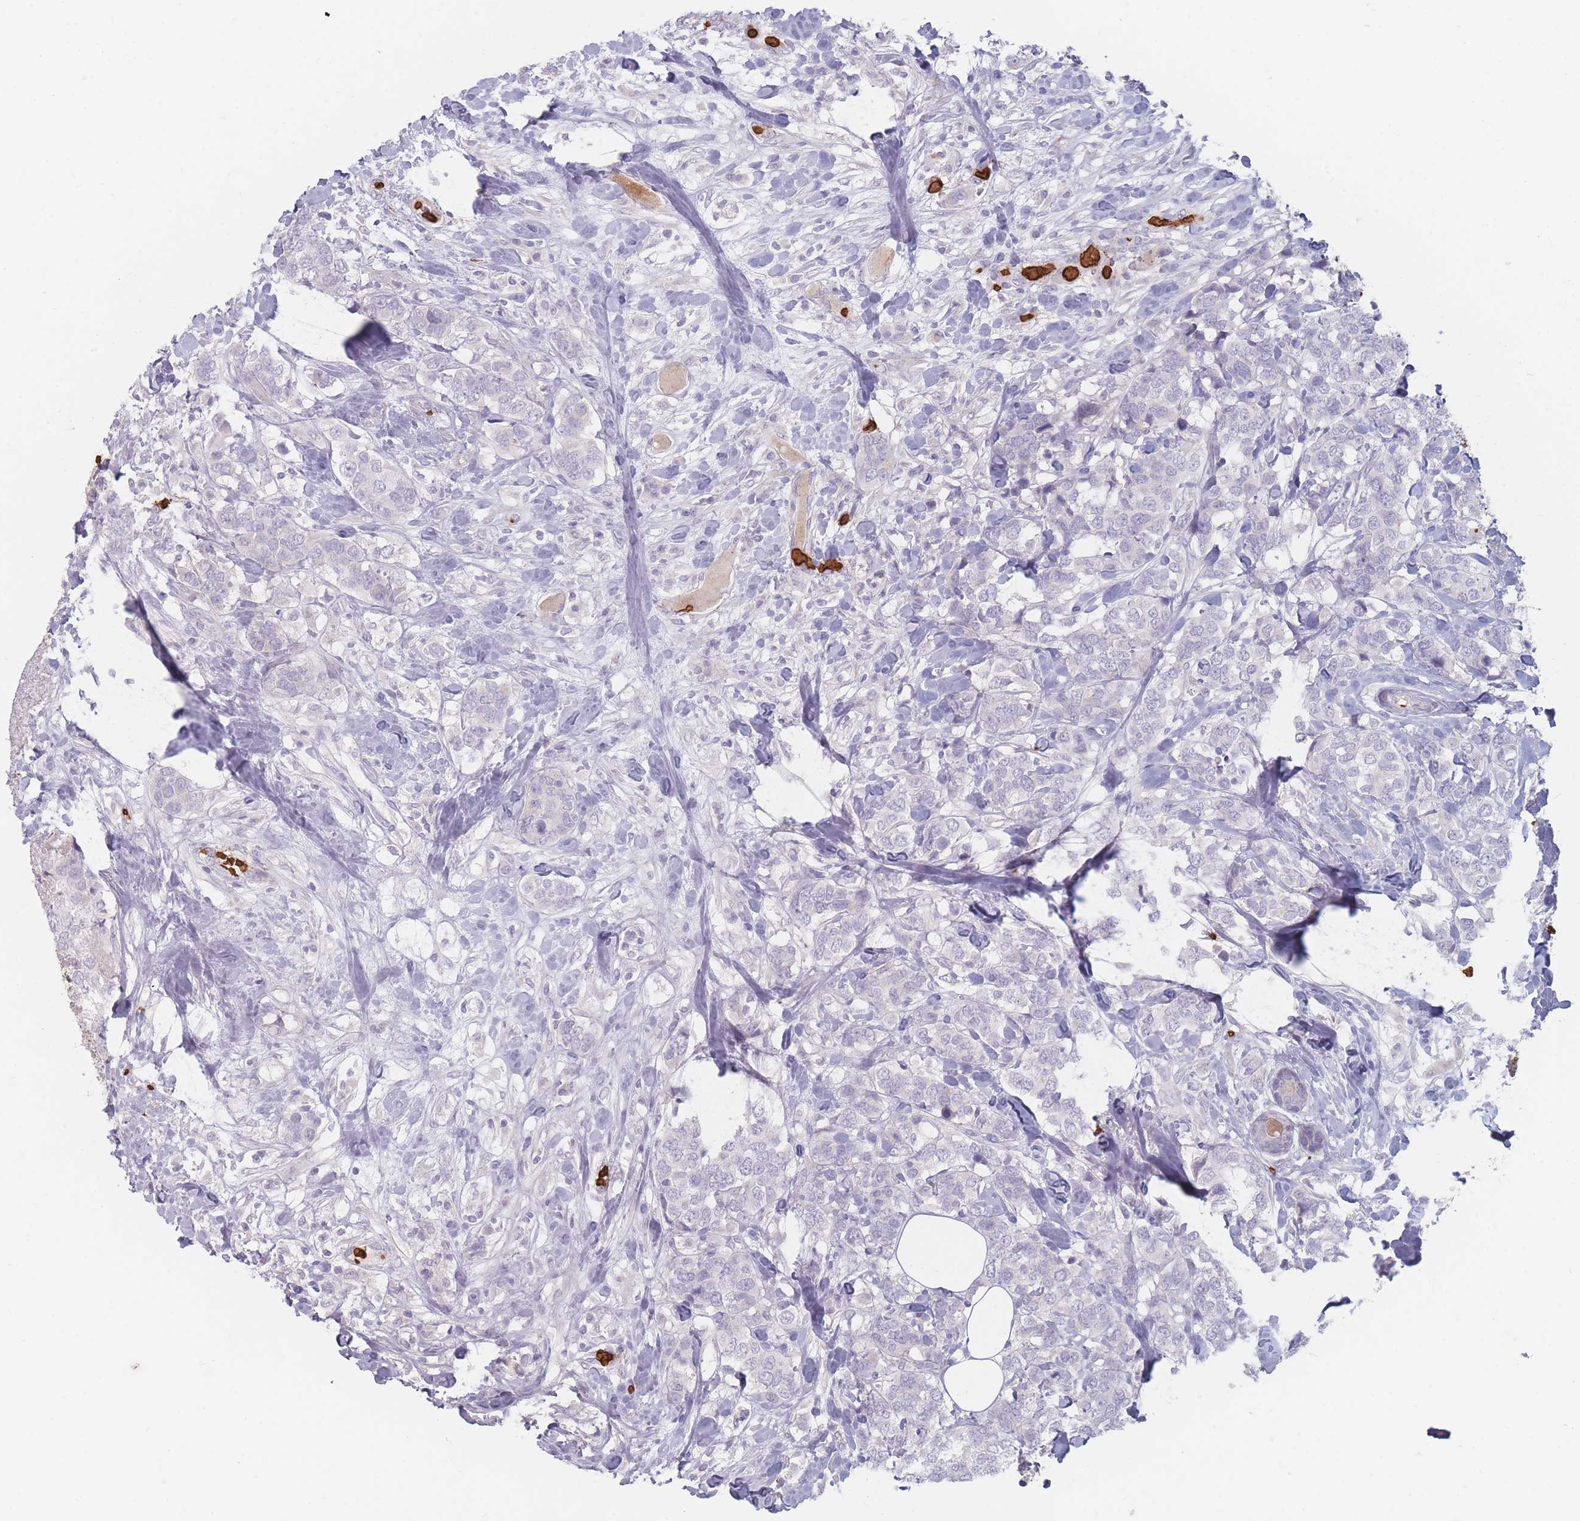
{"staining": {"intensity": "negative", "quantity": "none", "location": "none"}, "tissue": "breast cancer", "cell_type": "Tumor cells", "image_type": "cancer", "snomed": [{"axis": "morphology", "description": "Lobular carcinoma"}, {"axis": "topography", "description": "Breast"}], "caption": "Human breast lobular carcinoma stained for a protein using IHC reveals no positivity in tumor cells.", "gene": "SLC2A6", "patient": {"sex": "female", "age": 59}}